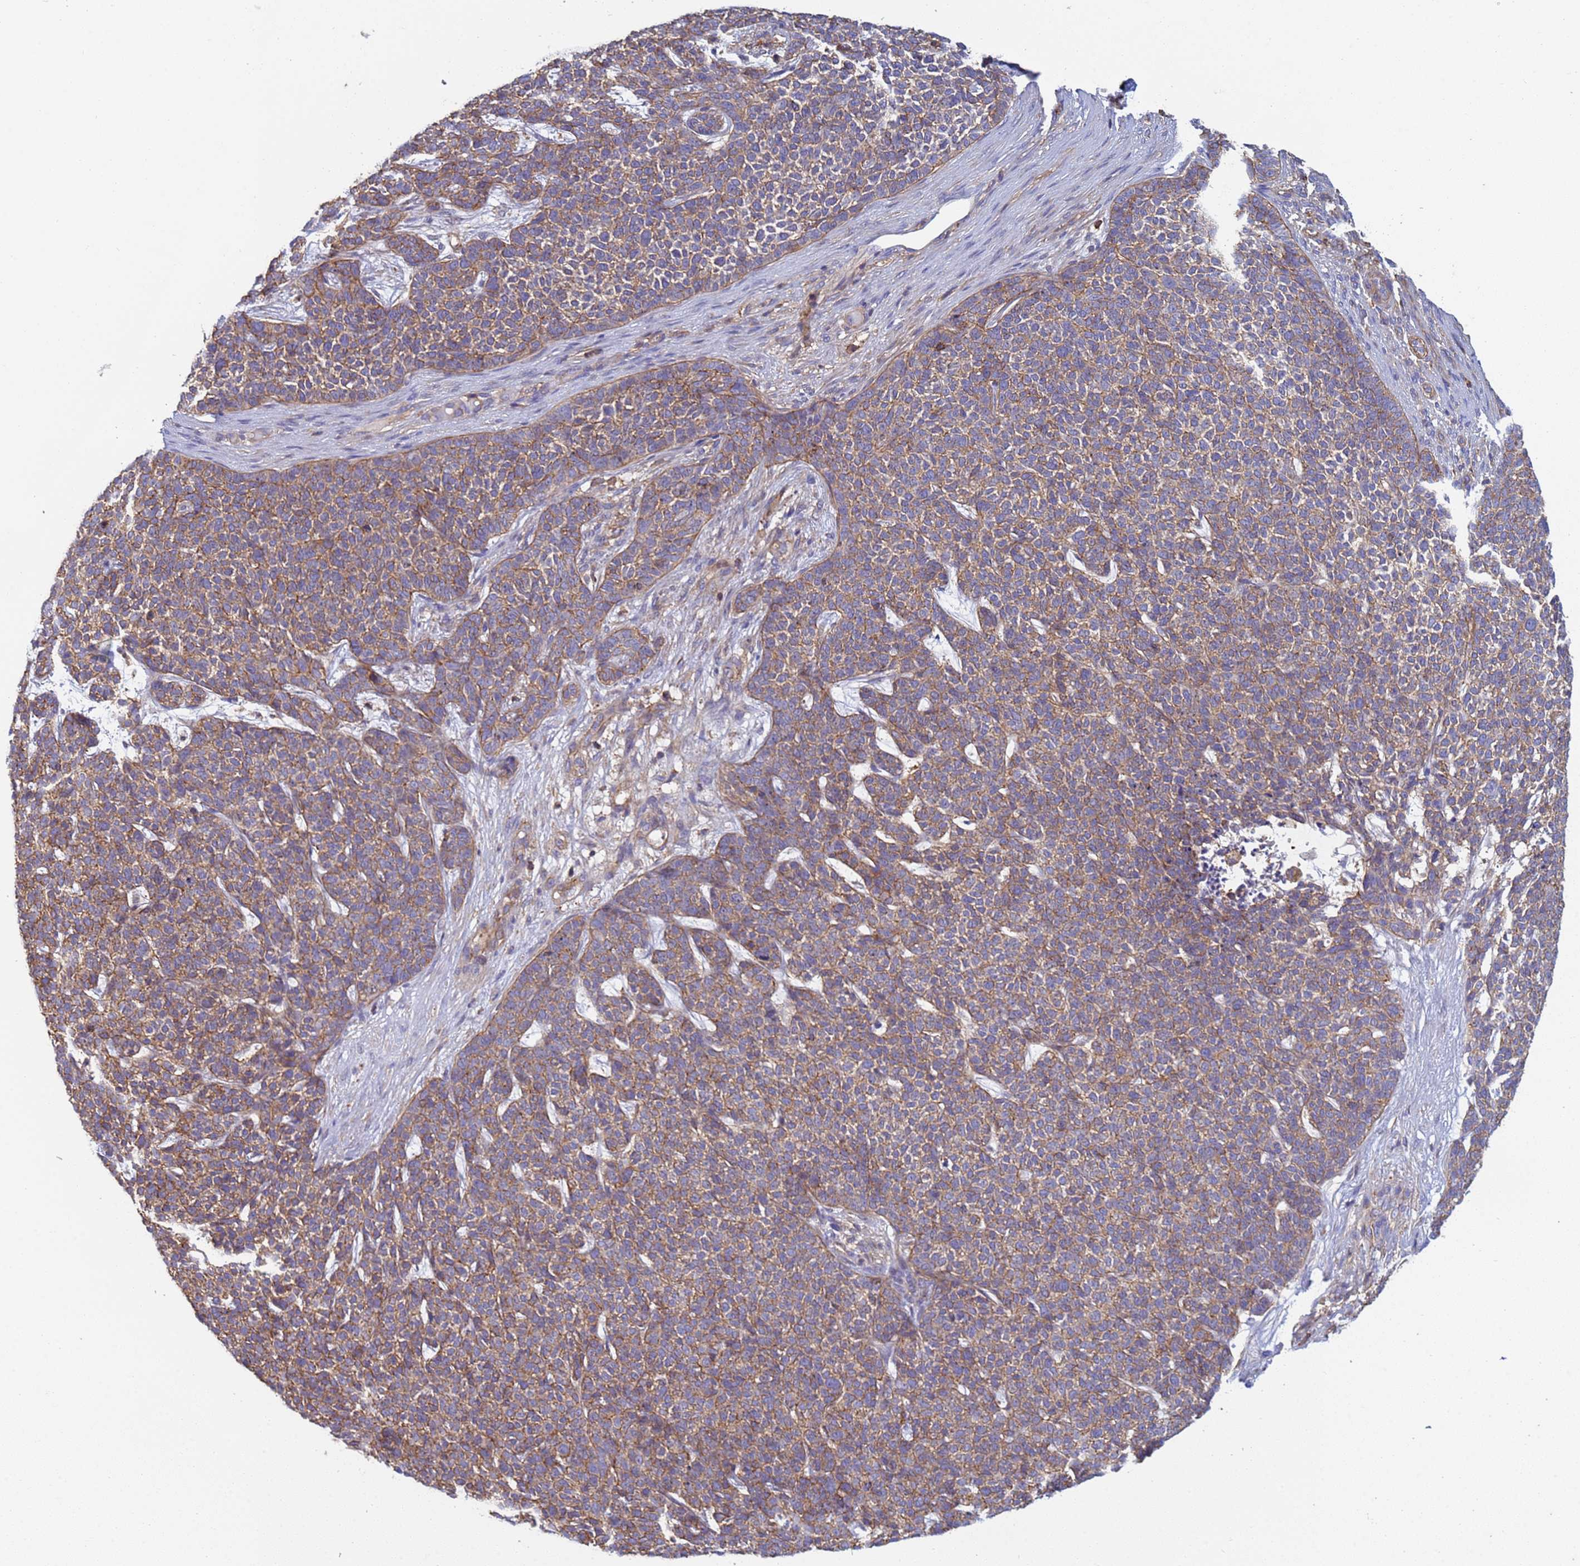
{"staining": {"intensity": "moderate", "quantity": ">75%", "location": "cytoplasmic/membranous"}, "tissue": "skin cancer", "cell_type": "Tumor cells", "image_type": "cancer", "snomed": [{"axis": "morphology", "description": "Basal cell carcinoma"}, {"axis": "topography", "description": "Skin"}], "caption": "Human skin cancer (basal cell carcinoma) stained with a protein marker demonstrates moderate staining in tumor cells.", "gene": "ZNG1B", "patient": {"sex": "female", "age": 84}}